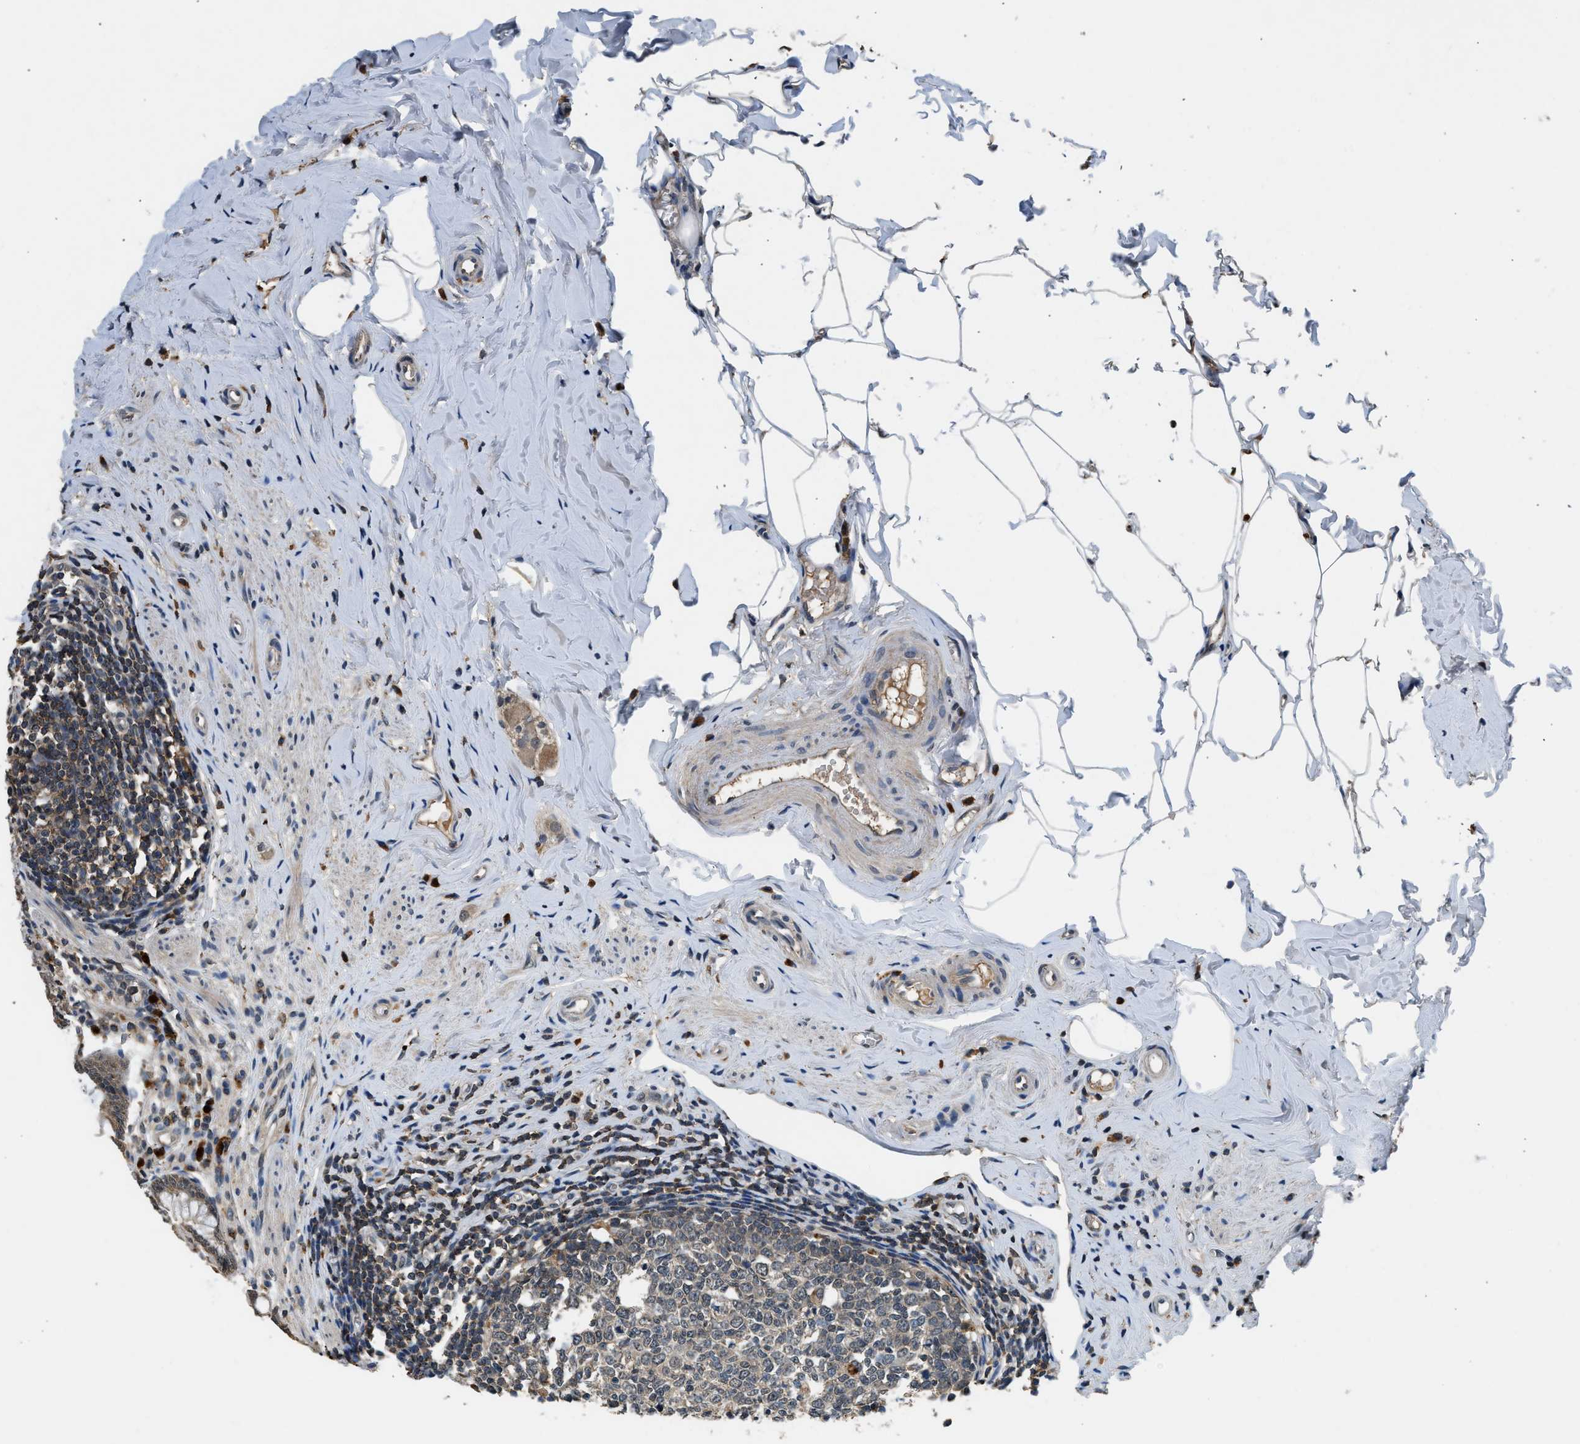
{"staining": {"intensity": "weak", "quantity": ">75%", "location": "cytoplasmic/membranous"}, "tissue": "appendix", "cell_type": "Glandular cells", "image_type": "normal", "snomed": [{"axis": "morphology", "description": "Normal tissue, NOS"}, {"axis": "topography", "description": "Appendix"}], "caption": "Immunohistochemistry (DAB (3,3'-diaminobenzidine)) staining of benign human appendix shows weak cytoplasmic/membranous protein expression in about >75% of glandular cells.", "gene": "SLC15A4", "patient": {"sex": "male", "age": 56}}